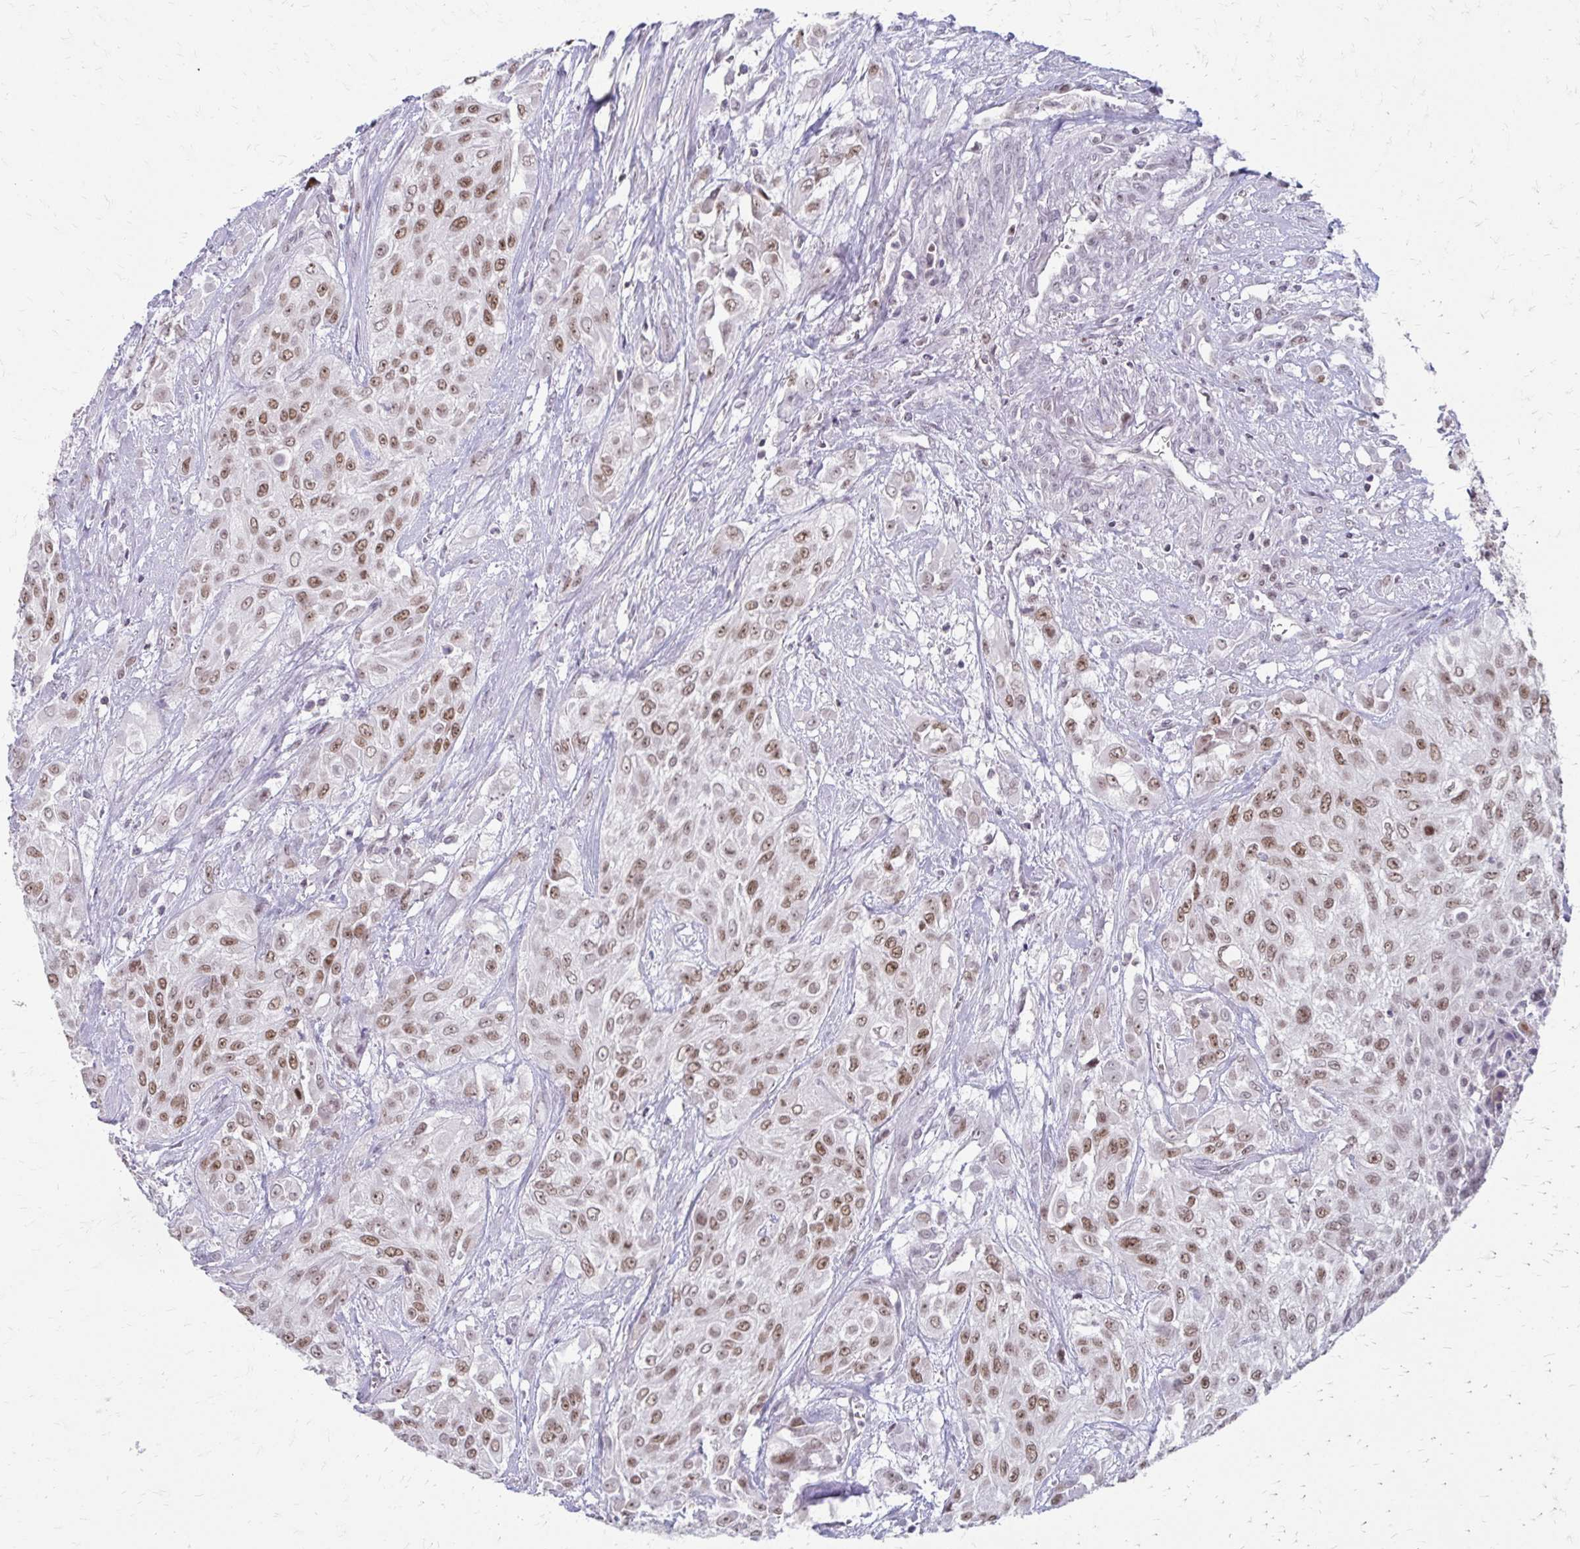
{"staining": {"intensity": "moderate", "quantity": ">75%", "location": "nuclear"}, "tissue": "urothelial cancer", "cell_type": "Tumor cells", "image_type": "cancer", "snomed": [{"axis": "morphology", "description": "Urothelial carcinoma, High grade"}, {"axis": "topography", "description": "Urinary bladder"}], "caption": "Protein staining of urothelial carcinoma (high-grade) tissue reveals moderate nuclear positivity in about >75% of tumor cells.", "gene": "EED", "patient": {"sex": "male", "age": 57}}